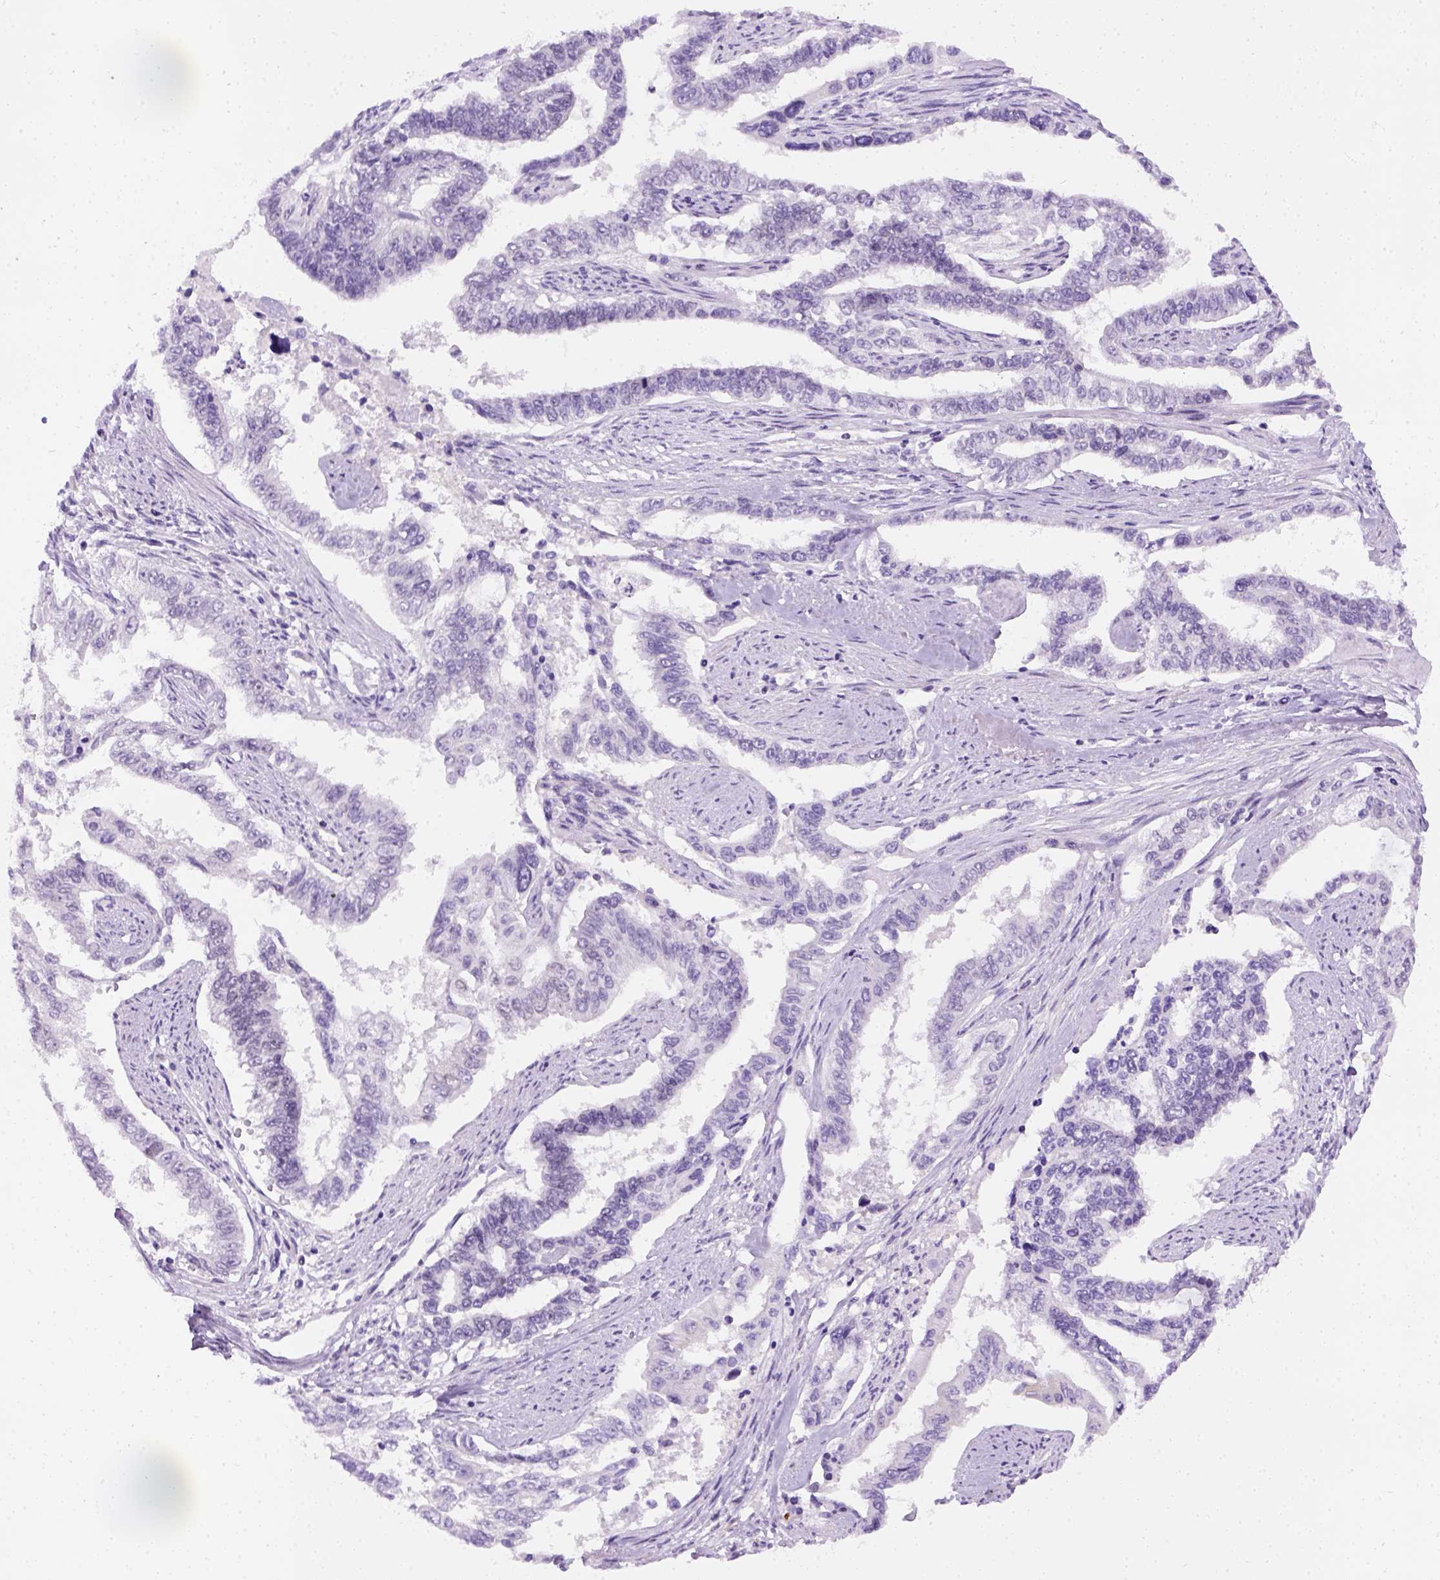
{"staining": {"intensity": "negative", "quantity": "none", "location": "none"}, "tissue": "endometrial cancer", "cell_type": "Tumor cells", "image_type": "cancer", "snomed": [{"axis": "morphology", "description": "Adenocarcinoma, NOS"}, {"axis": "topography", "description": "Uterus"}], "caption": "Tumor cells are negative for protein expression in human adenocarcinoma (endometrial).", "gene": "FAM184B", "patient": {"sex": "female", "age": 59}}